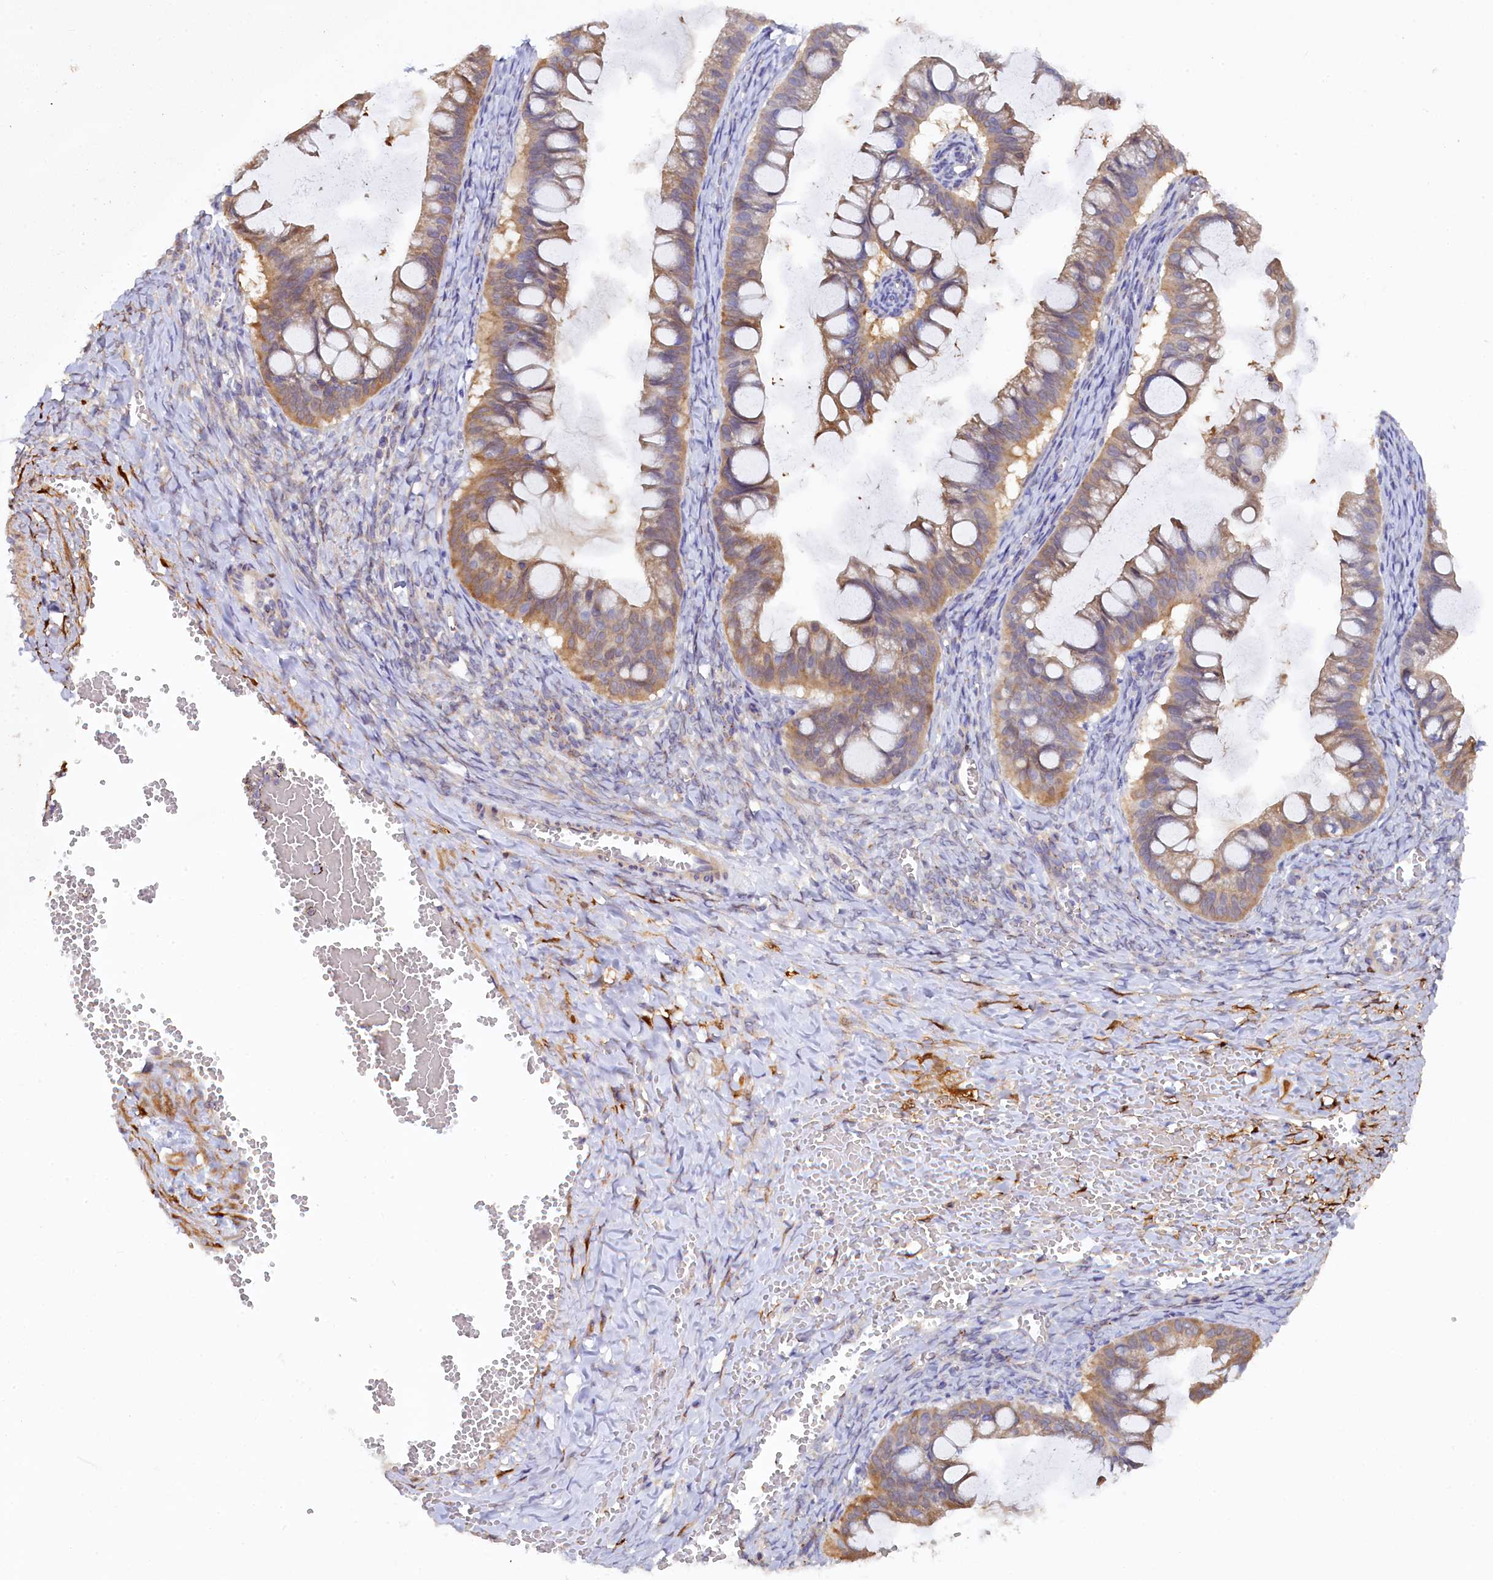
{"staining": {"intensity": "moderate", "quantity": ">75%", "location": "cytoplasmic/membranous"}, "tissue": "ovarian cancer", "cell_type": "Tumor cells", "image_type": "cancer", "snomed": [{"axis": "morphology", "description": "Cystadenocarcinoma, mucinous, NOS"}, {"axis": "topography", "description": "Ovary"}], "caption": "The micrograph shows staining of ovarian cancer (mucinous cystadenocarcinoma), revealing moderate cytoplasmic/membranous protein staining (brown color) within tumor cells. (Stains: DAB in brown, nuclei in blue, Microscopy: brightfield microscopy at high magnification).", "gene": "POGLUT3", "patient": {"sex": "female", "age": 73}}